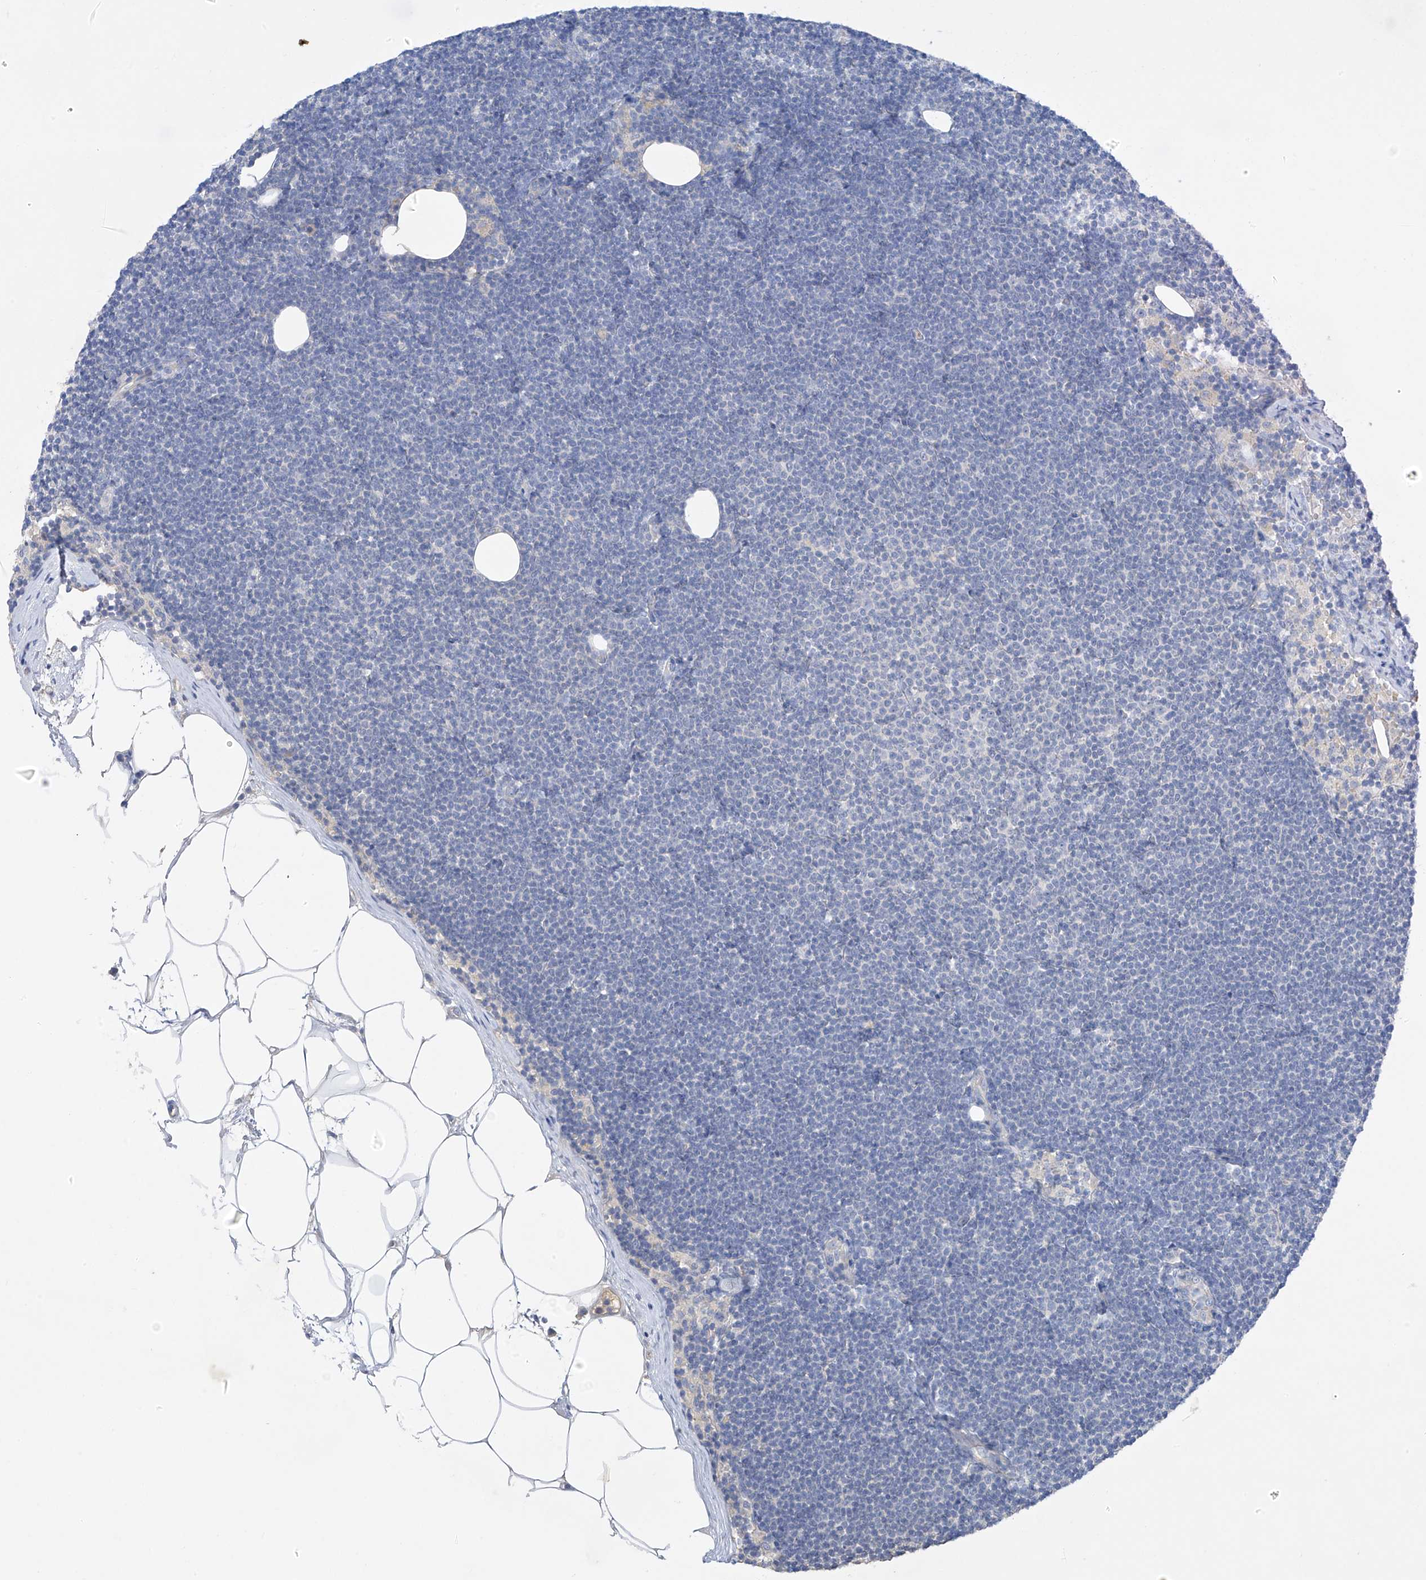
{"staining": {"intensity": "negative", "quantity": "none", "location": "none"}, "tissue": "lymphoma", "cell_type": "Tumor cells", "image_type": "cancer", "snomed": [{"axis": "morphology", "description": "Malignant lymphoma, non-Hodgkin's type, Low grade"}, {"axis": "topography", "description": "Lymph node"}], "caption": "Tumor cells show no significant protein expression in malignant lymphoma, non-Hodgkin's type (low-grade). (Brightfield microscopy of DAB immunohistochemistry (IHC) at high magnification).", "gene": "PRSS12", "patient": {"sex": "female", "age": 53}}